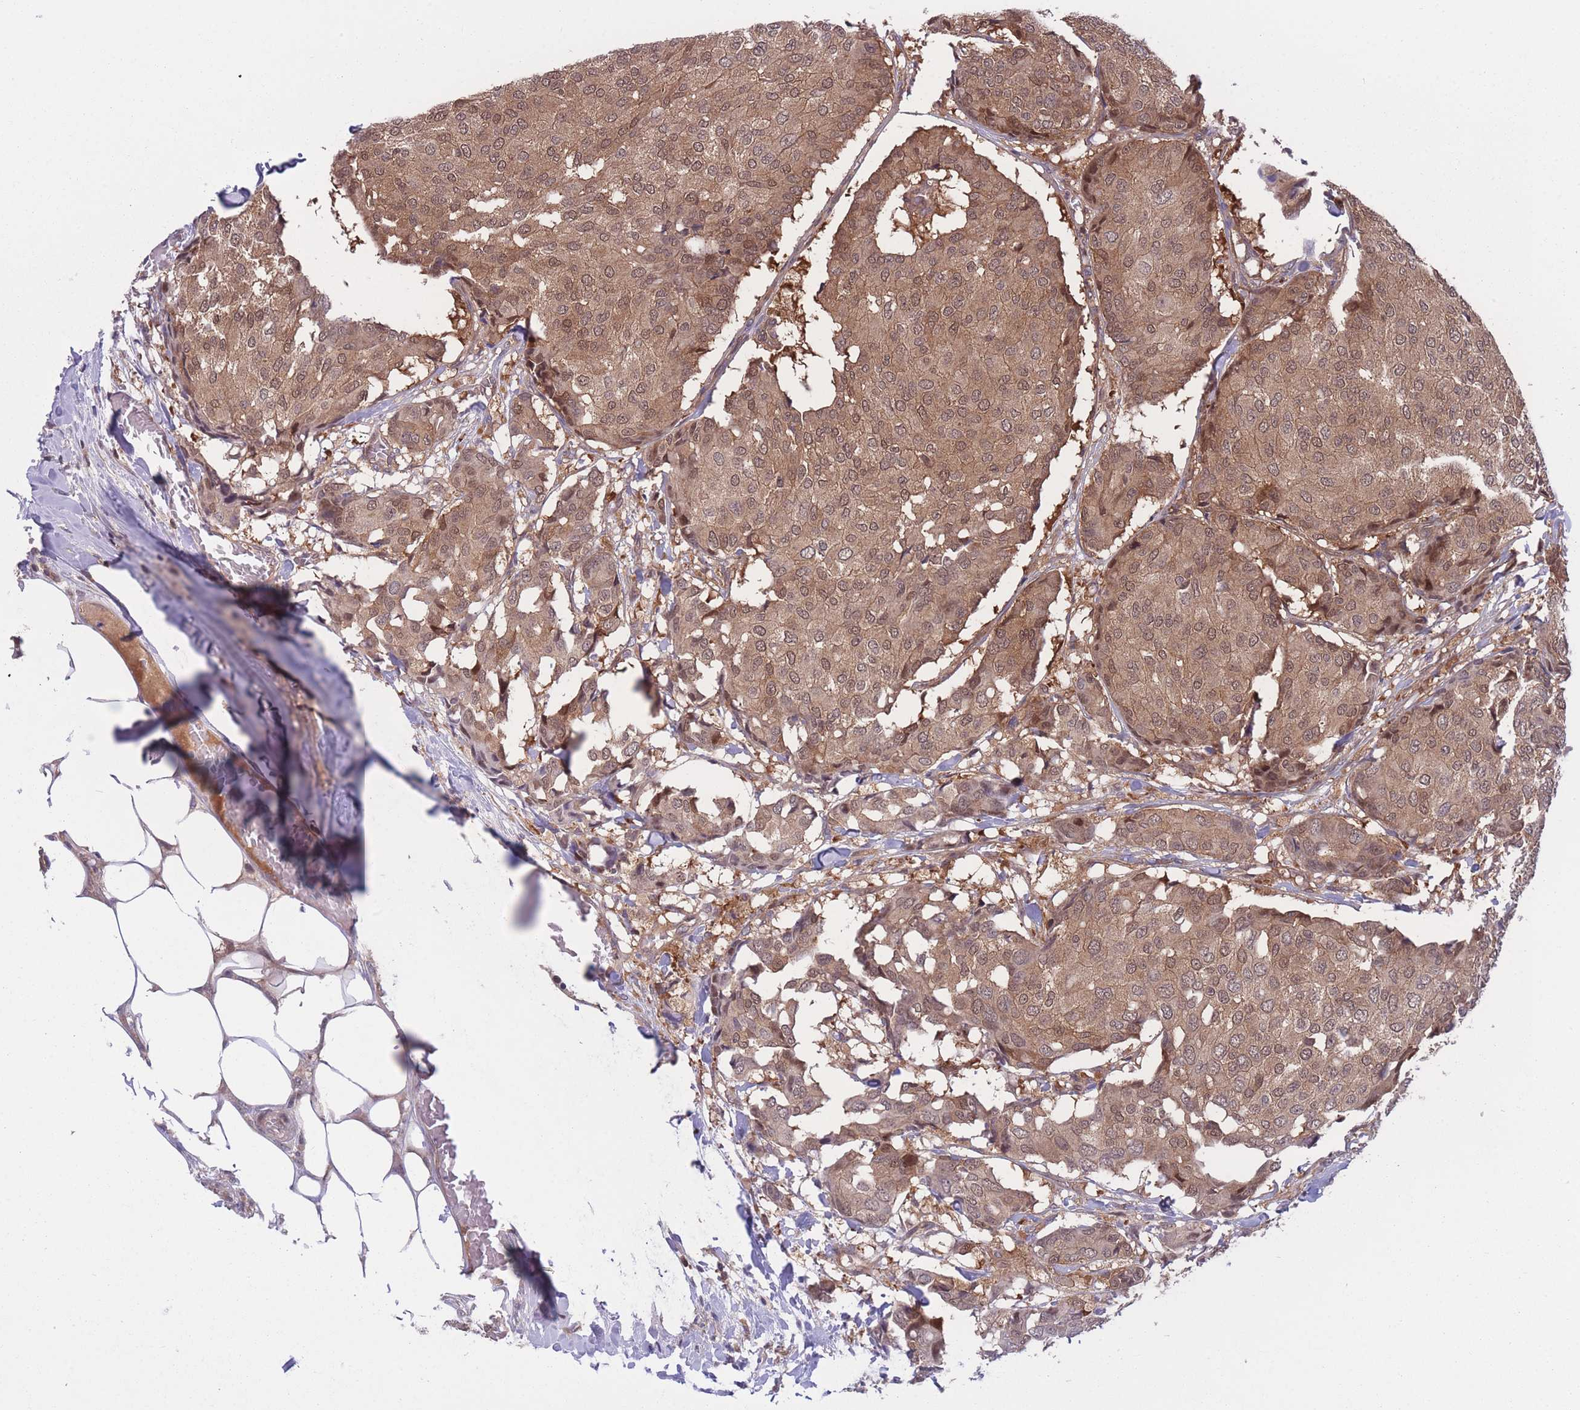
{"staining": {"intensity": "moderate", "quantity": ">75%", "location": "cytoplasmic/membranous"}, "tissue": "breast cancer", "cell_type": "Tumor cells", "image_type": "cancer", "snomed": [{"axis": "morphology", "description": "Duct carcinoma"}, {"axis": "topography", "description": "Breast"}], "caption": "Immunohistochemistry (DAB) staining of human breast cancer demonstrates moderate cytoplasmic/membranous protein positivity in about >75% of tumor cells.", "gene": "UBE2N", "patient": {"sex": "female", "age": 75}}